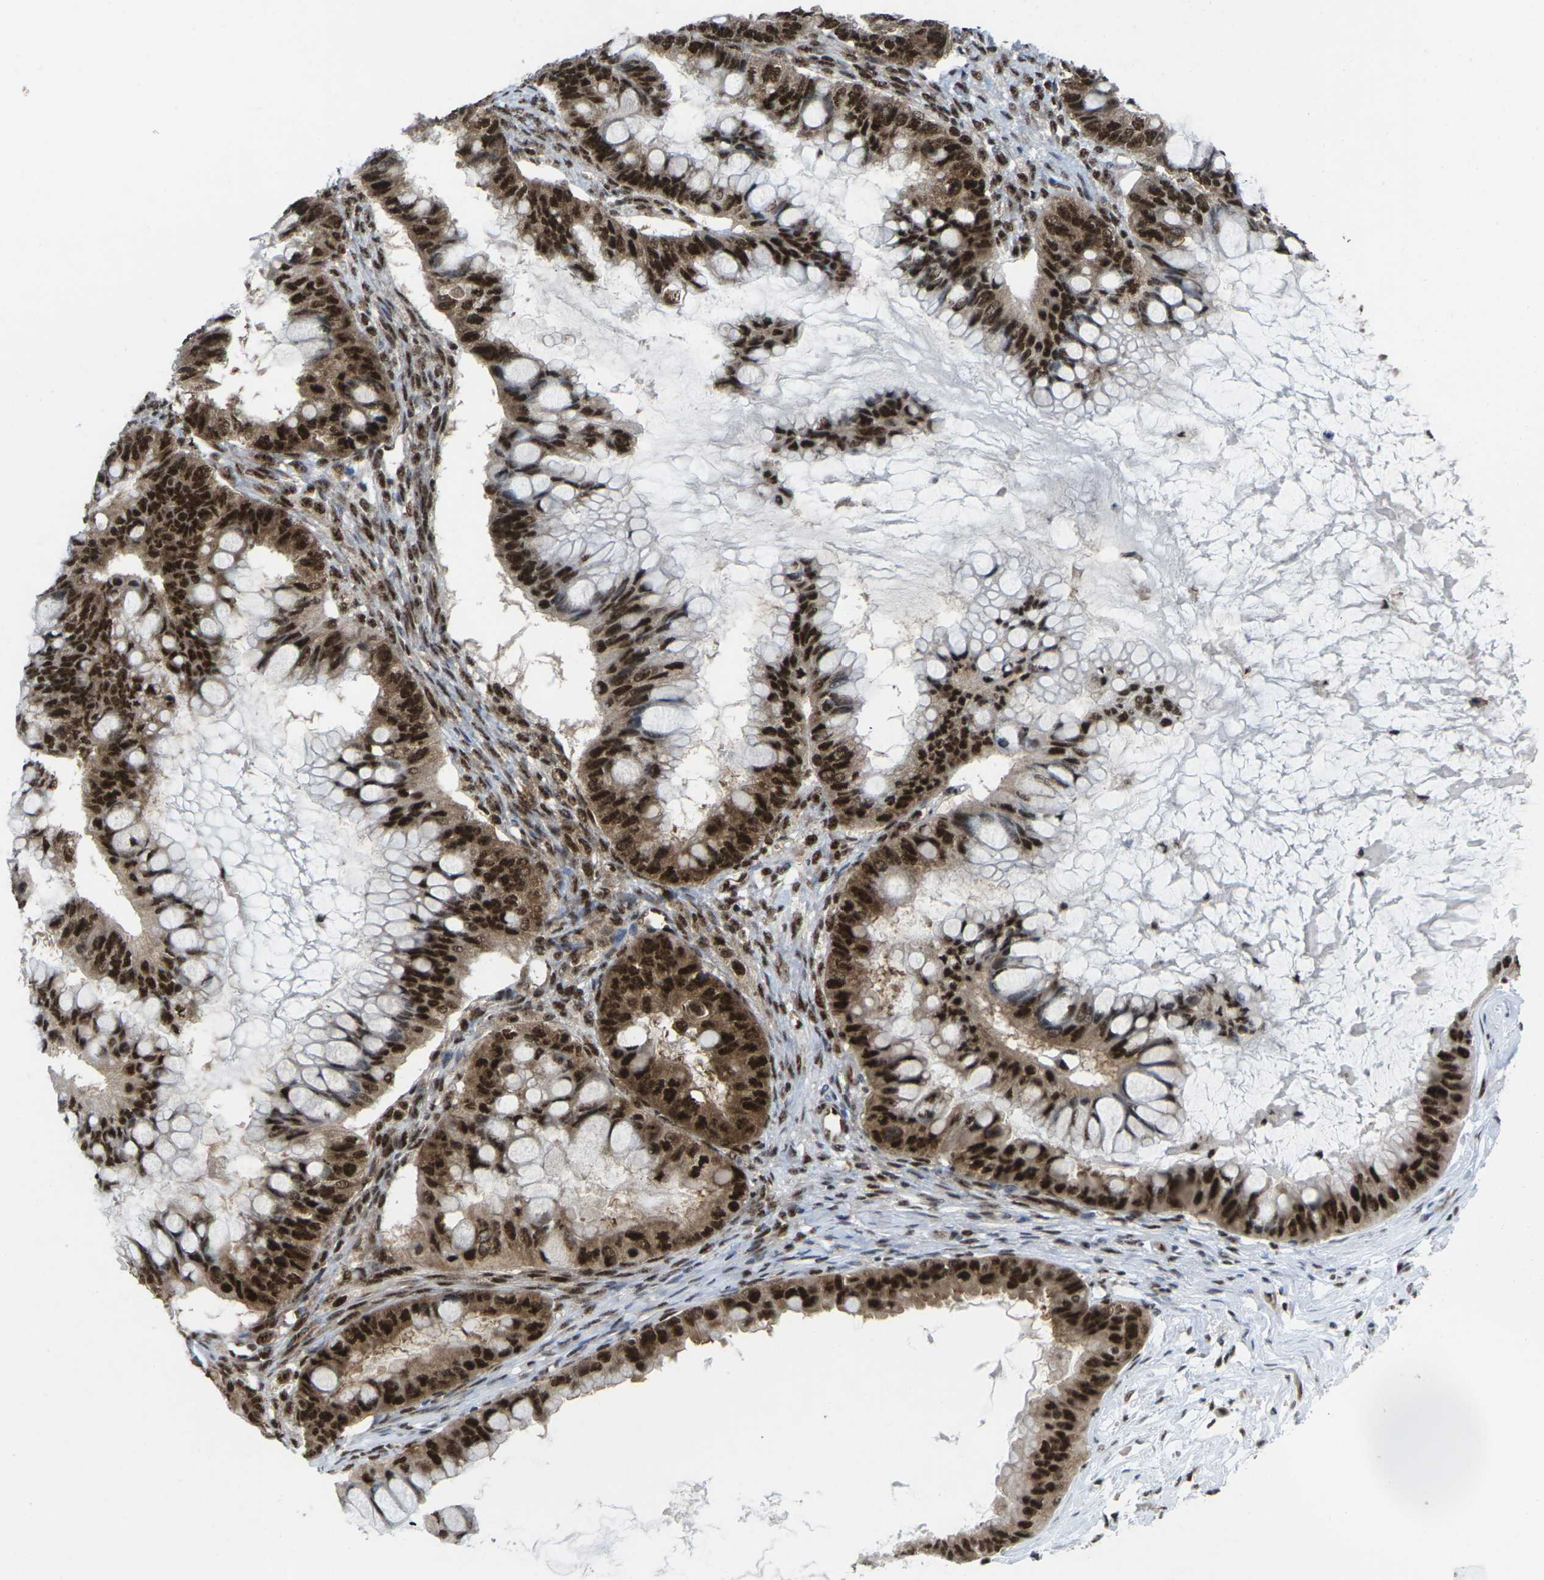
{"staining": {"intensity": "strong", "quantity": ">75%", "location": "cytoplasmic/membranous,nuclear"}, "tissue": "ovarian cancer", "cell_type": "Tumor cells", "image_type": "cancer", "snomed": [{"axis": "morphology", "description": "Cystadenocarcinoma, mucinous, NOS"}, {"axis": "topography", "description": "Ovary"}], "caption": "Ovarian cancer was stained to show a protein in brown. There is high levels of strong cytoplasmic/membranous and nuclear staining in approximately >75% of tumor cells.", "gene": "MAGOH", "patient": {"sex": "female", "age": 80}}